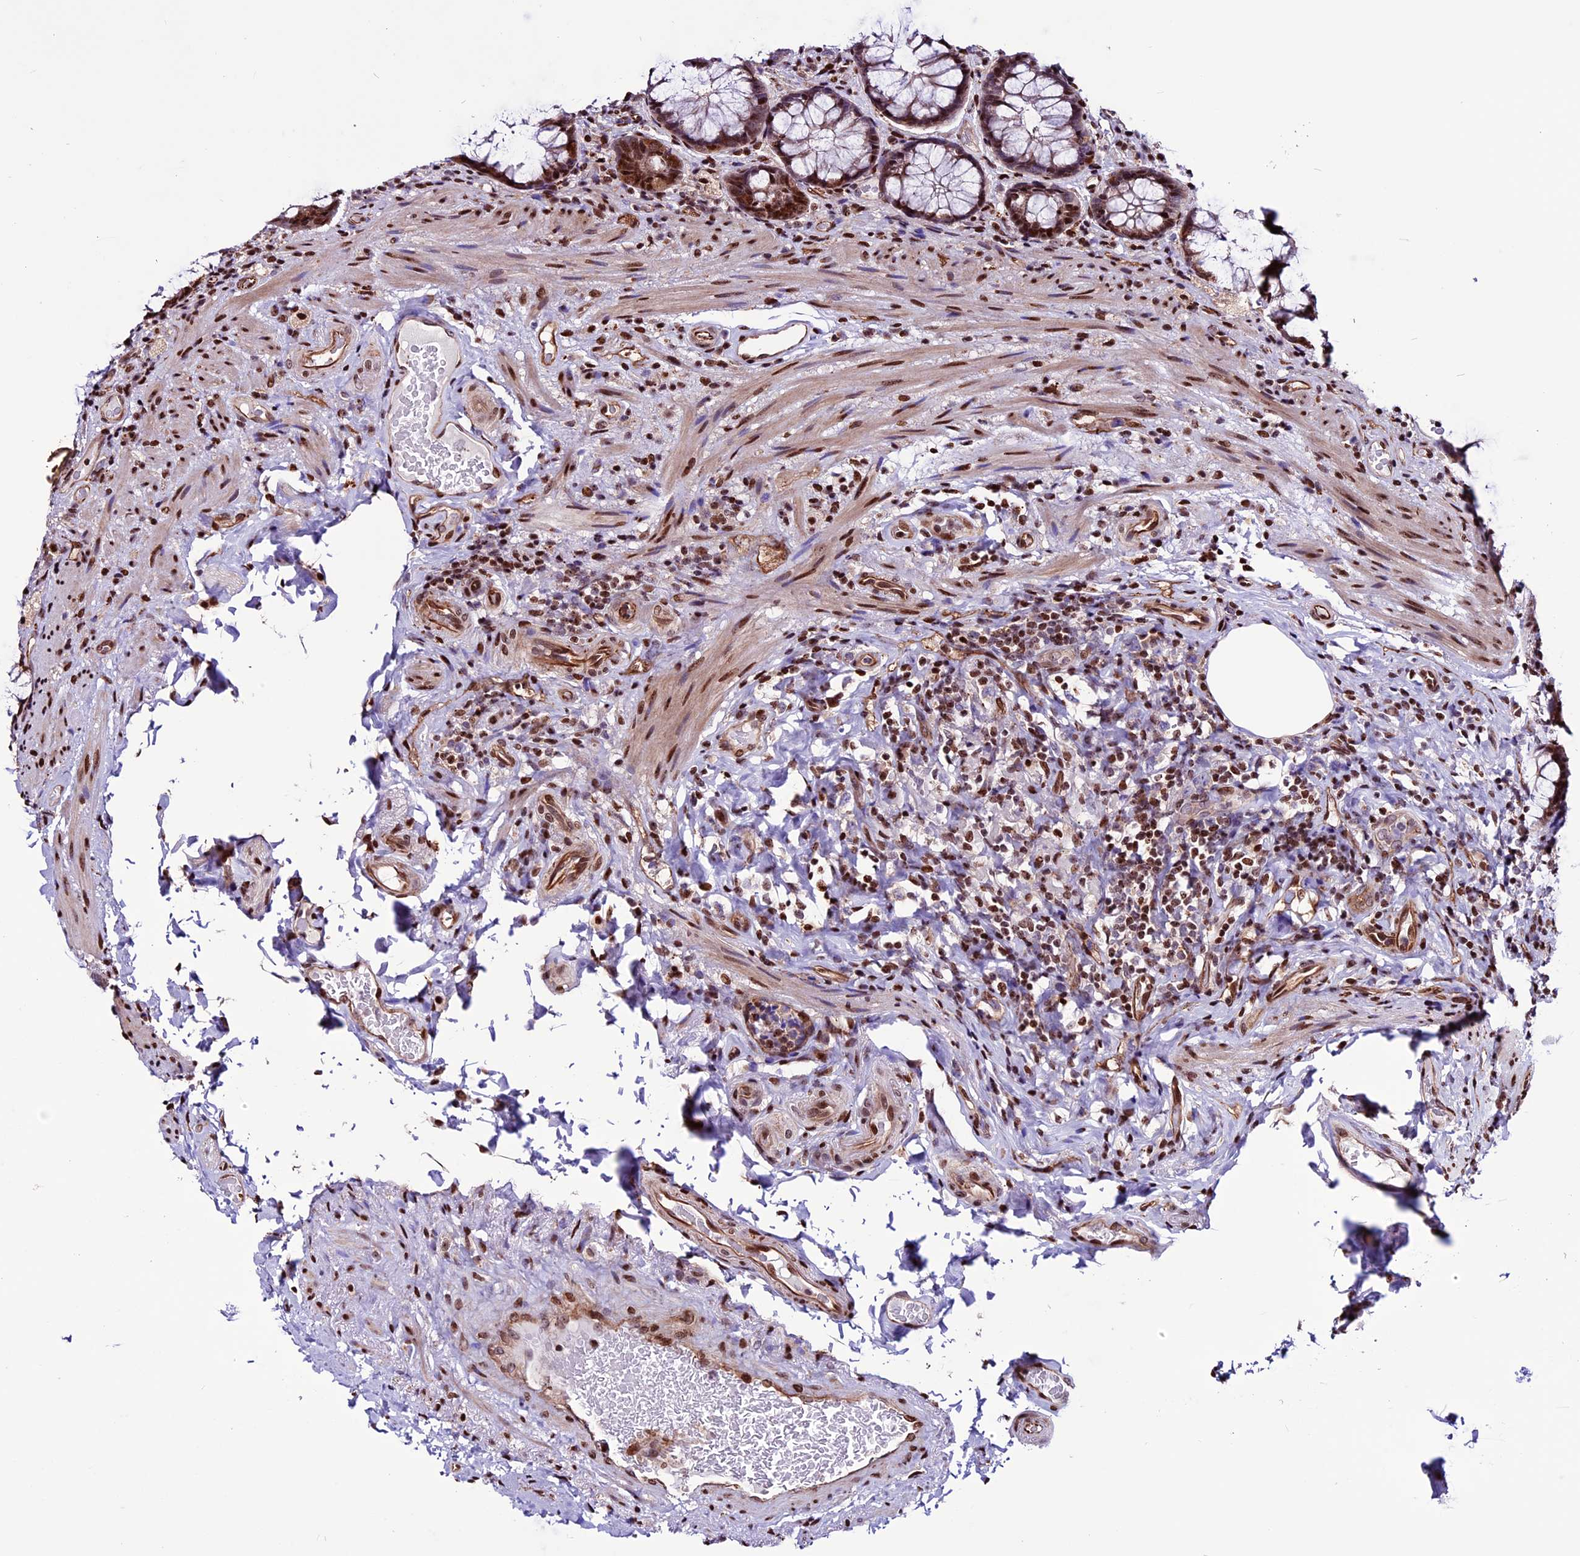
{"staining": {"intensity": "moderate", "quantity": ">75%", "location": "nuclear"}, "tissue": "rectum", "cell_type": "Glandular cells", "image_type": "normal", "snomed": [{"axis": "morphology", "description": "Normal tissue, NOS"}, {"axis": "topography", "description": "Rectum"}], "caption": "Immunohistochemistry photomicrograph of normal rectum stained for a protein (brown), which demonstrates medium levels of moderate nuclear positivity in approximately >75% of glandular cells.", "gene": "RINL", "patient": {"sex": "male", "age": 83}}